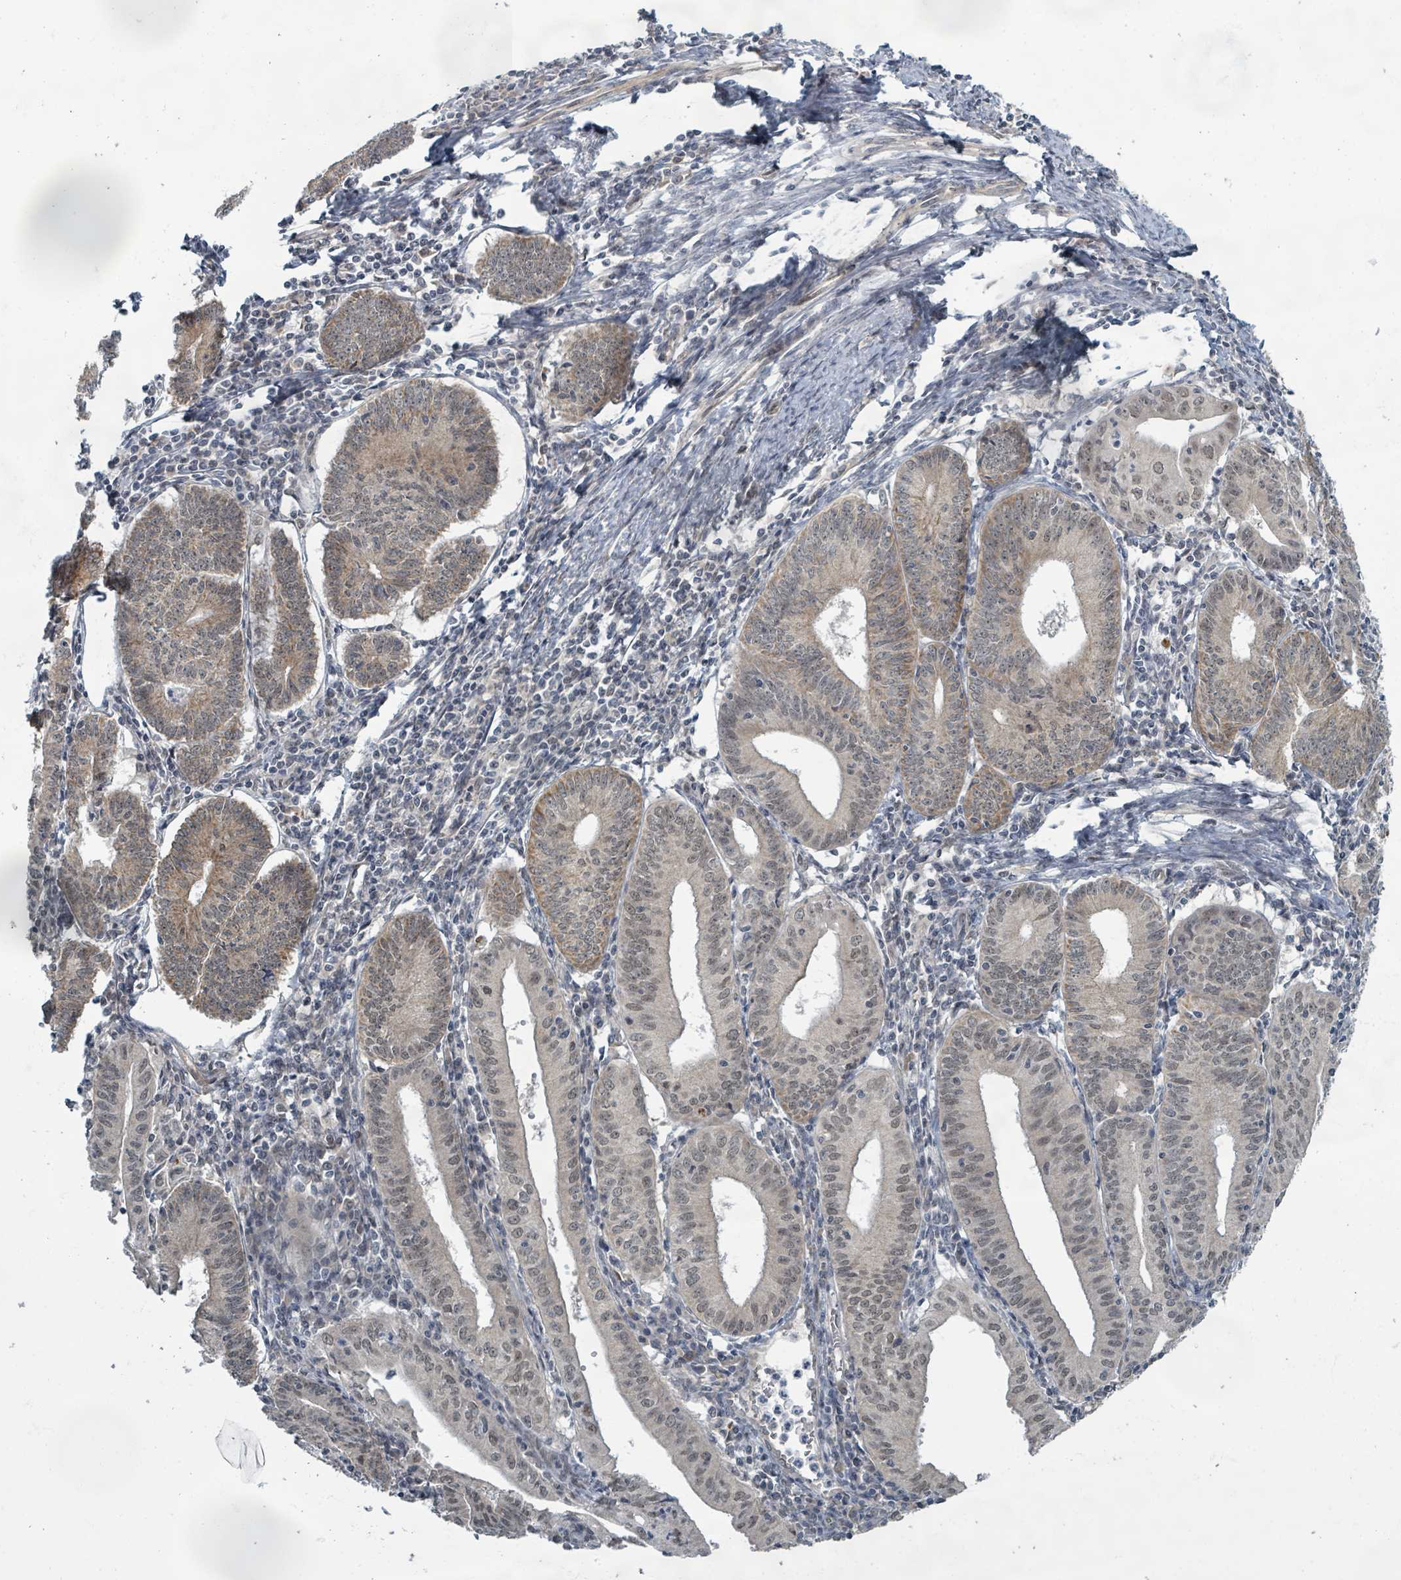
{"staining": {"intensity": "weak", "quantity": "25%-75%", "location": "cytoplasmic/membranous,nuclear"}, "tissue": "endometrial cancer", "cell_type": "Tumor cells", "image_type": "cancer", "snomed": [{"axis": "morphology", "description": "Adenocarcinoma, NOS"}, {"axis": "topography", "description": "Endometrium"}], "caption": "High-magnification brightfield microscopy of endometrial adenocarcinoma stained with DAB (3,3'-diaminobenzidine) (brown) and counterstained with hematoxylin (blue). tumor cells exhibit weak cytoplasmic/membranous and nuclear expression is appreciated in approximately25%-75% of cells.", "gene": "INTS15", "patient": {"sex": "female", "age": 60}}